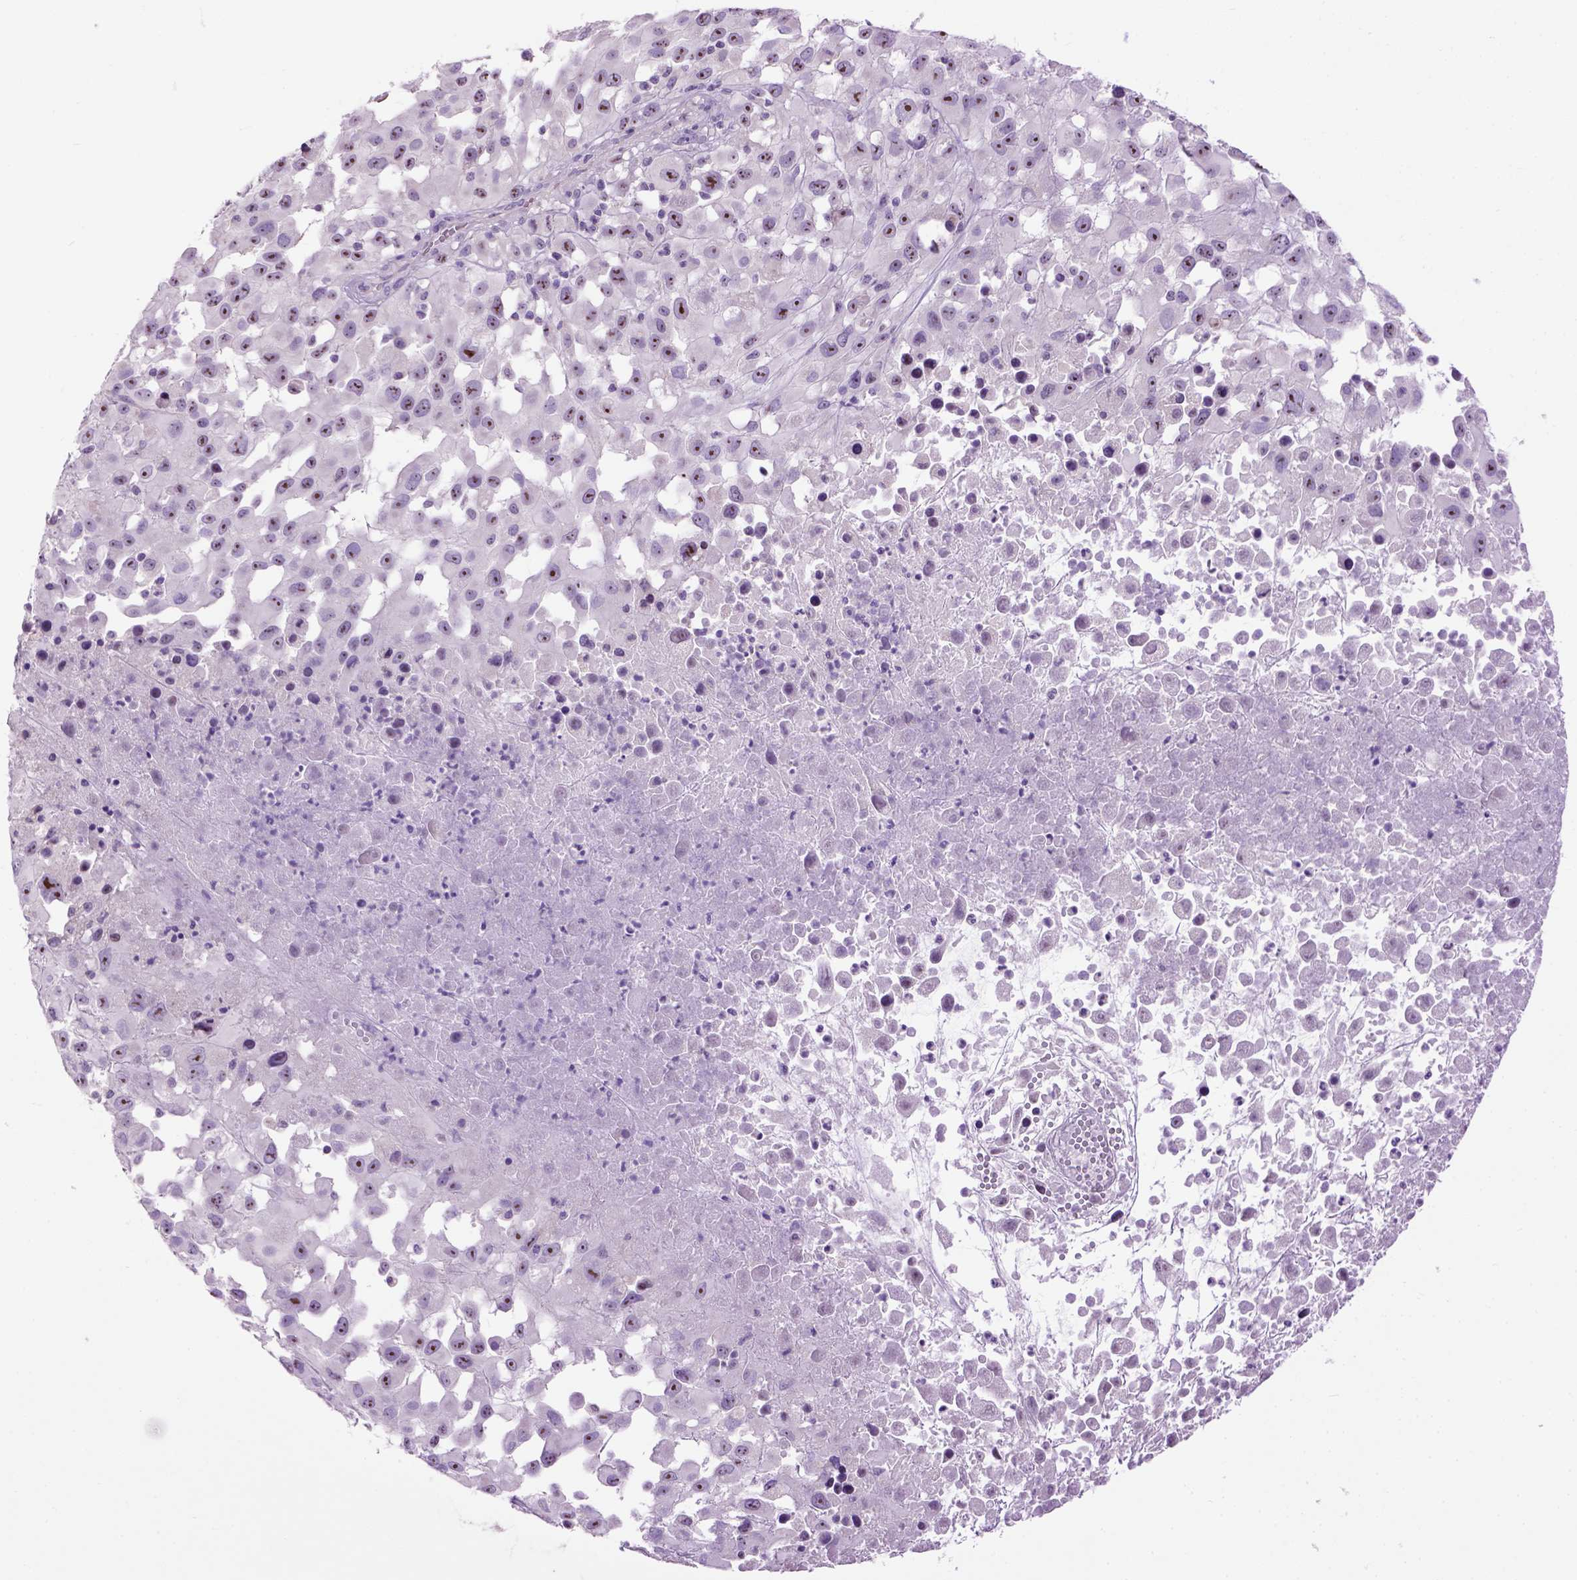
{"staining": {"intensity": "moderate", "quantity": "25%-75%", "location": "nuclear"}, "tissue": "melanoma", "cell_type": "Tumor cells", "image_type": "cancer", "snomed": [{"axis": "morphology", "description": "Malignant melanoma, Metastatic site"}, {"axis": "topography", "description": "Soft tissue"}], "caption": "This is a micrograph of immunohistochemistry staining of malignant melanoma (metastatic site), which shows moderate expression in the nuclear of tumor cells.", "gene": "UTP4", "patient": {"sex": "male", "age": 50}}